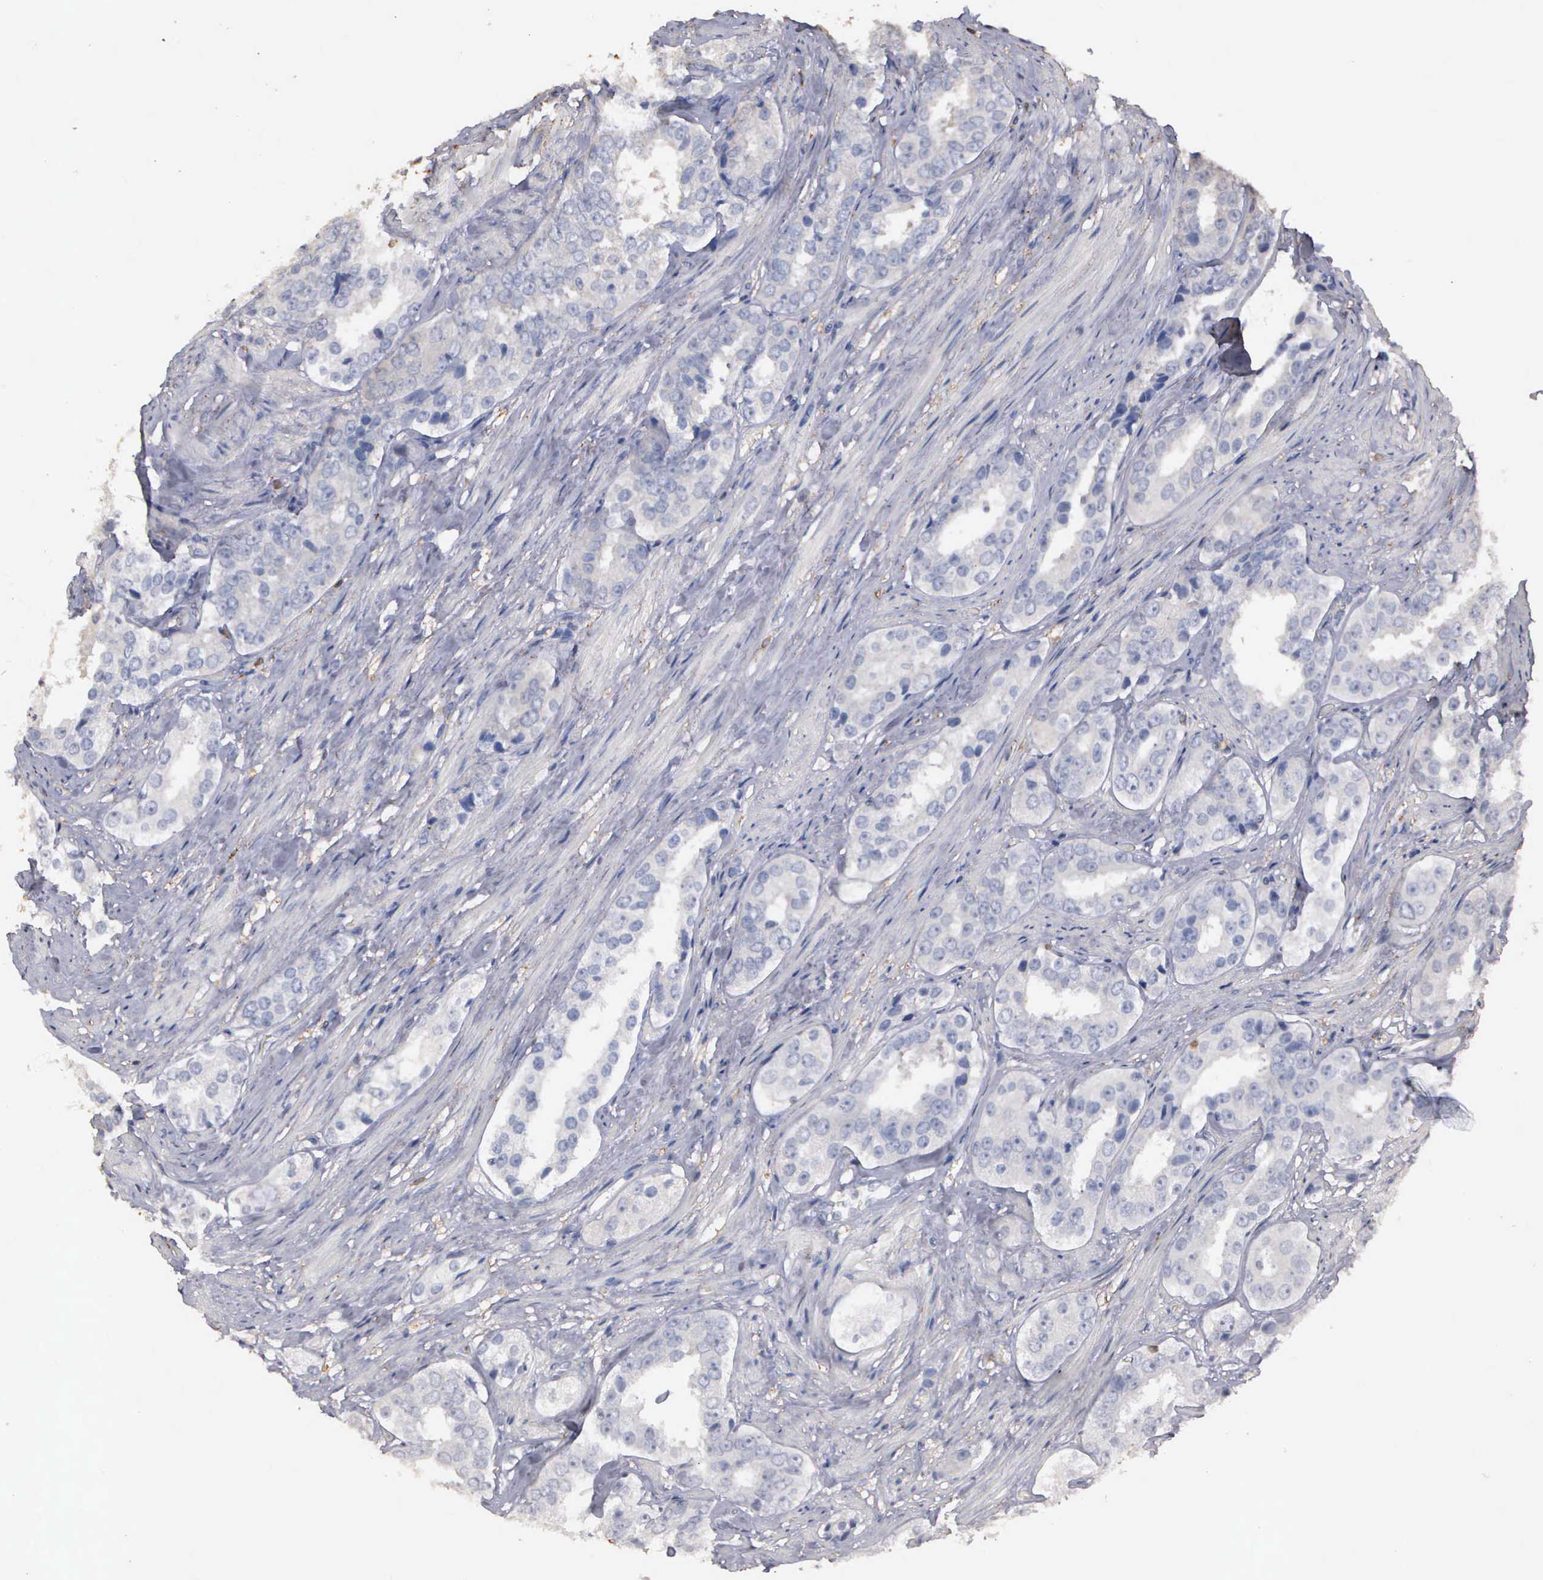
{"staining": {"intensity": "negative", "quantity": "none", "location": "none"}, "tissue": "prostate cancer", "cell_type": "Tumor cells", "image_type": "cancer", "snomed": [{"axis": "morphology", "description": "Adenocarcinoma, Medium grade"}, {"axis": "topography", "description": "Prostate"}], "caption": "Immunohistochemical staining of human prostate medium-grade adenocarcinoma exhibits no significant expression in tumor cells.", "gene": "ENO3", "patient": {"sex": "male", "age": 73}}